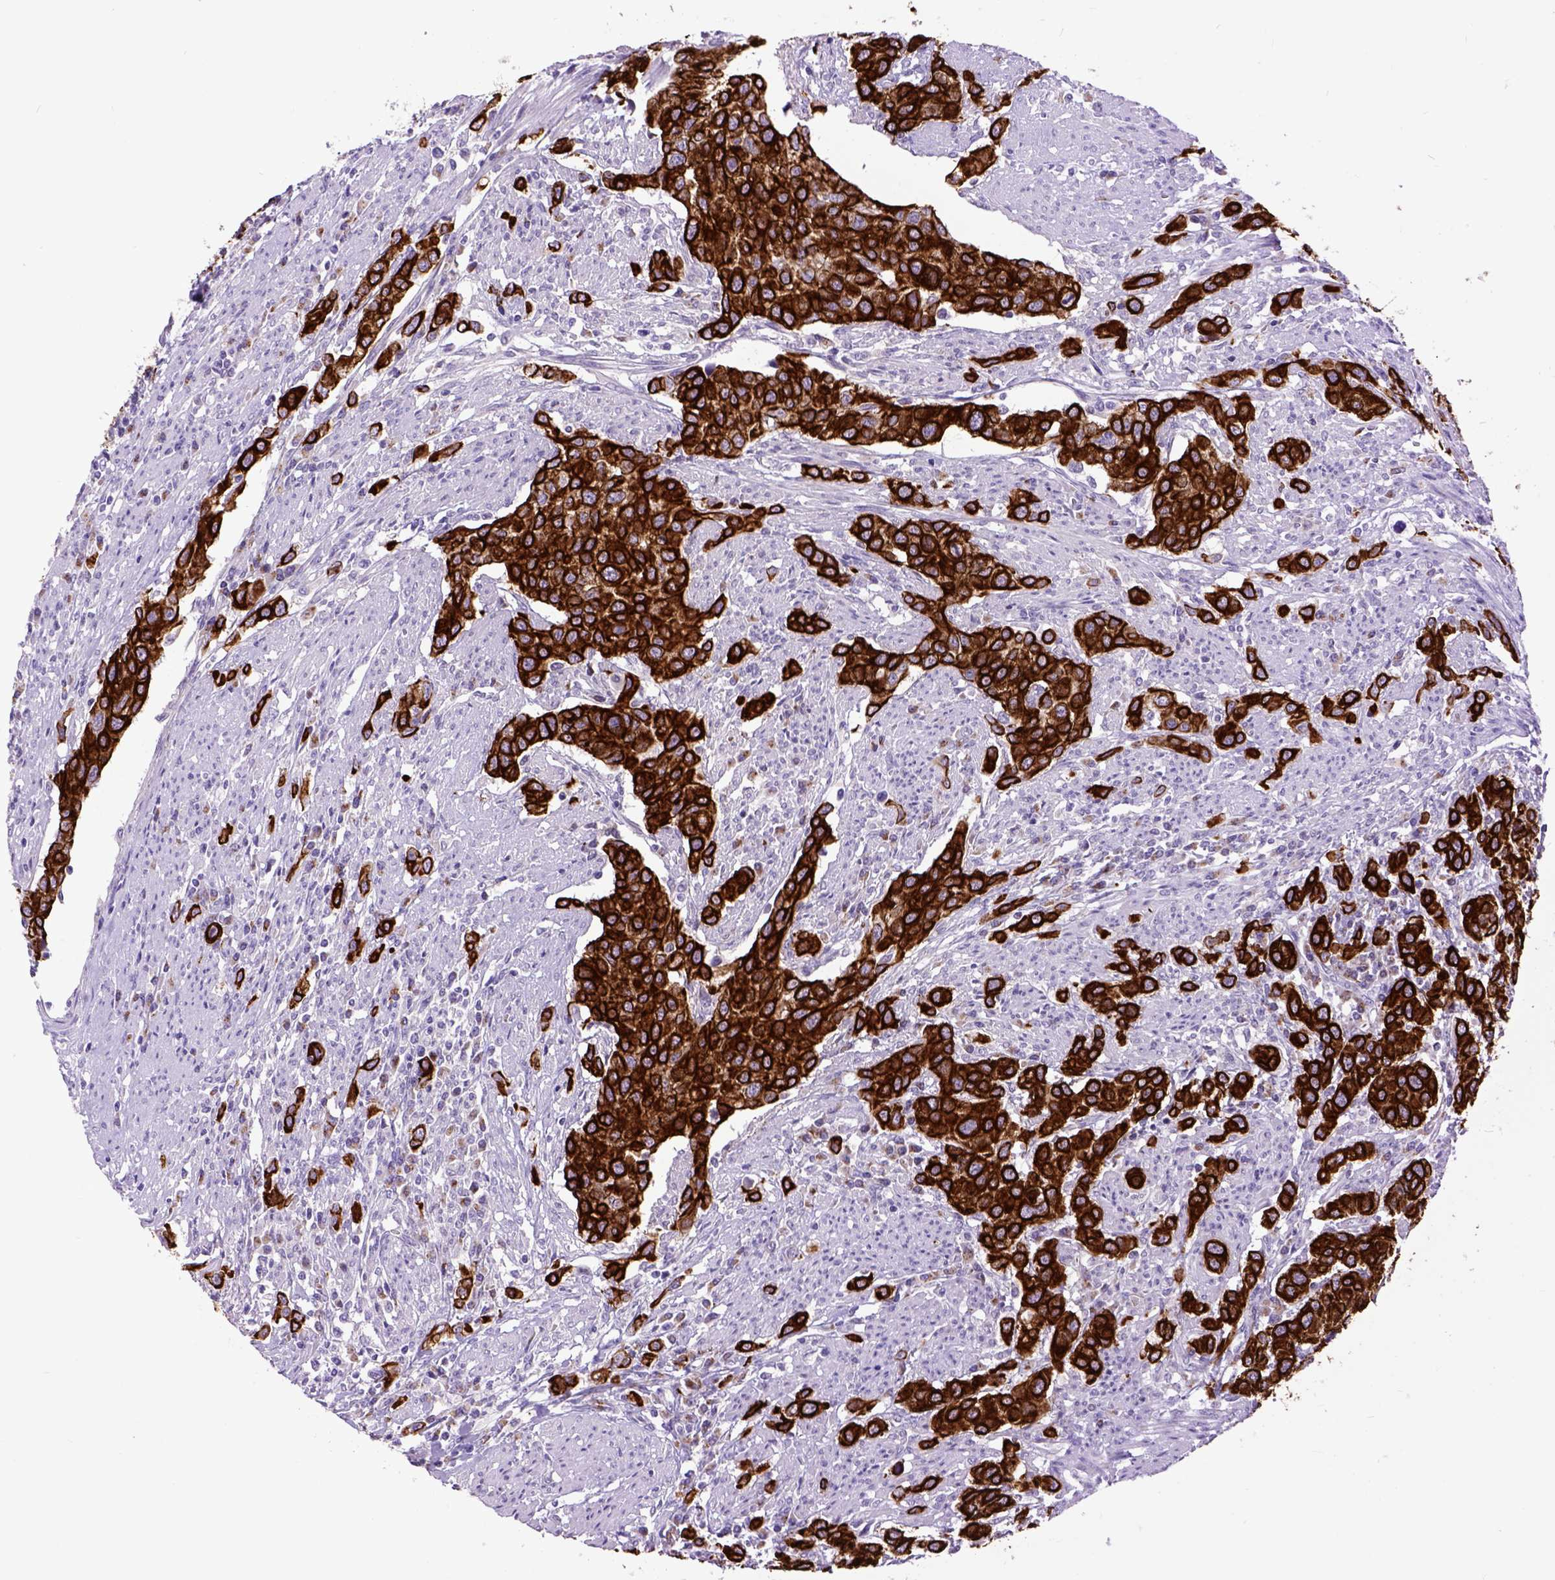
{"staining": {"intensity": "strong", "quantity": ">75%", "location": "cytoplasmic/membranous"}, "tissue": "urothelial cancer", "cell_type": "Tumor cells", "image_type": "cancer", "snomed": [{"axis": "morphology", "description": "Urothelial carcinoma, High grade"}, {"axis": "topography", "description": "Urinary bladder"}], "caption": "There is high levels of strong cytoplasmic/membranous expression in tumor cells of urothelial cancer, as demonstrated by immunohistochemical staining (brown color).", "gene": "RAB25", "patient": {"sex": "female", "age": 58}}